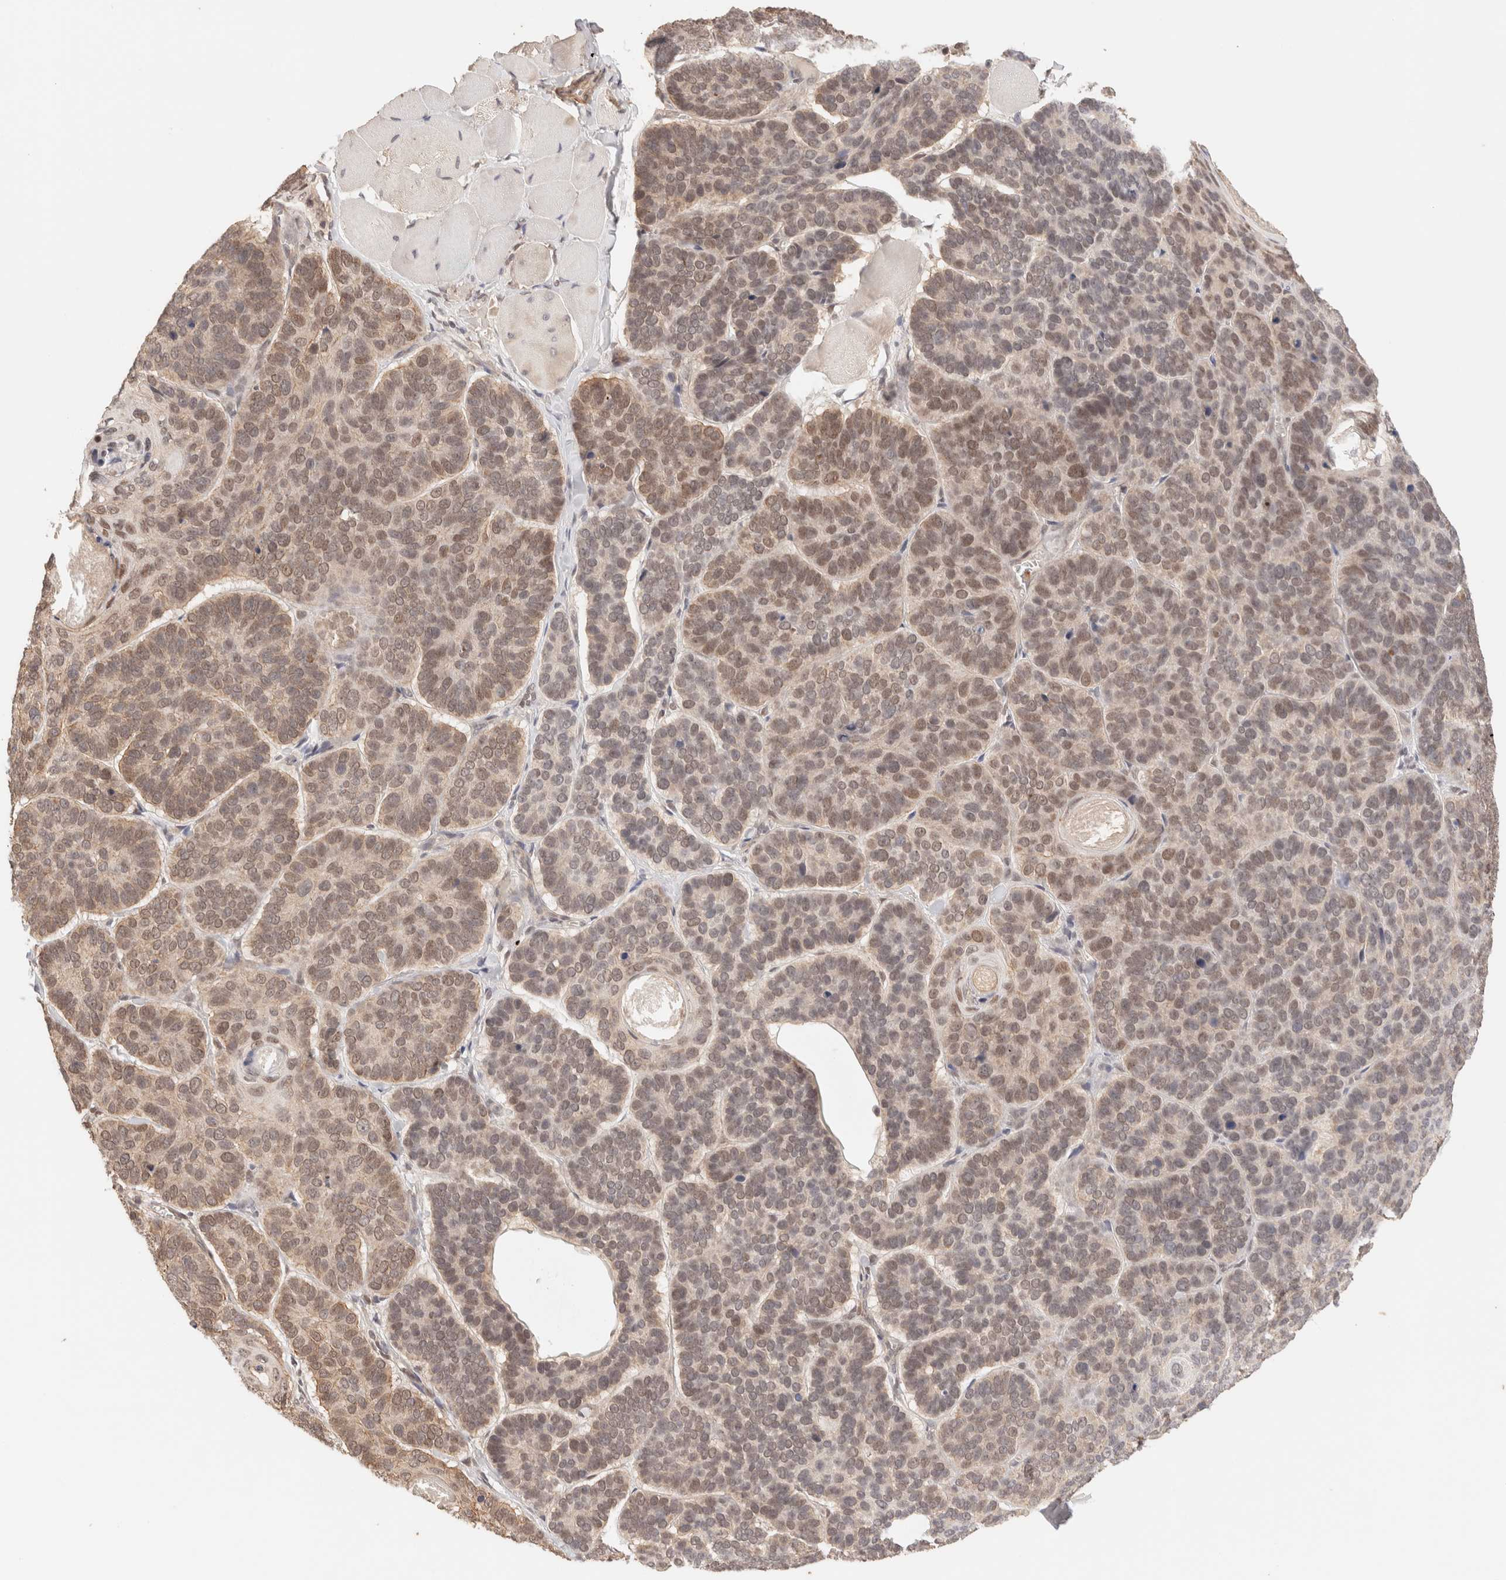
{"staining": {"intensity": "weak", "quantity": "25%-75%", "location": "nuclear"}, "tissue": "skin cancer", "cell_type": "Tumor cells", "image_type": "cancer", "snomed": [{"axis": "morphology", "description": "Basal cell carcinoma"}, {"axis": "topography", "description": "Skin"}], "caption": "An immunohistochemistry image of neoplastic tissue is shown. Protein staining in brown shows weak nuclear positivity in skin cancer (basal cell carcinoma) within tumor cells.", "gene": "BRPF3", "patient": {"sex": "male", "age": 62}}